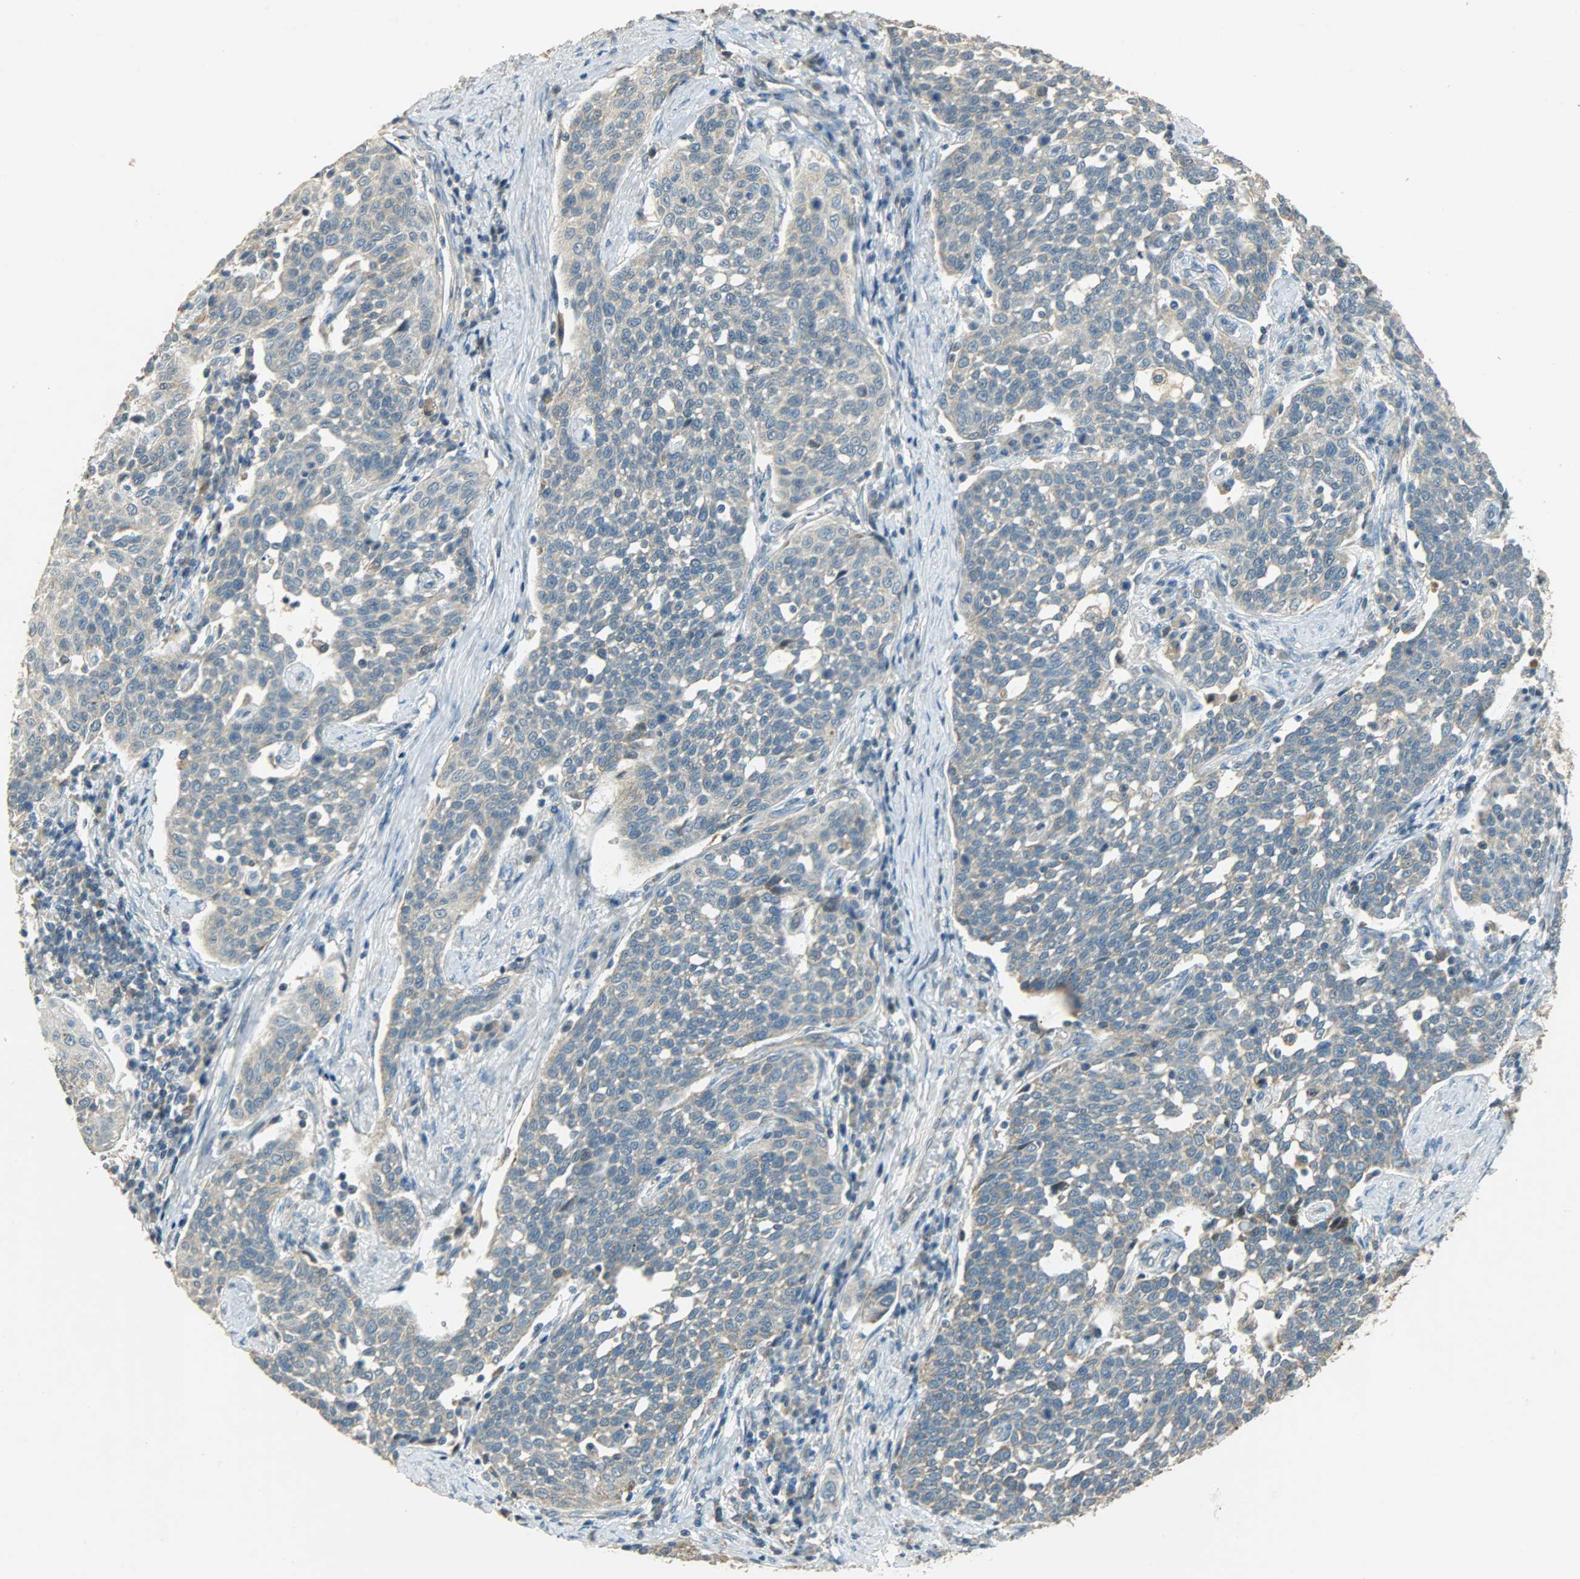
{"staining": {"intensity": "weak", "quantity": ">75%", "location": "cytoplasmic/membranous"}, "tissue": "cervical cancer", "cell_type": "Tumor cells", "image_type": "cancer", "snomed": [{"axis": "morphology", "description": "Squamous cell carcinoma, NOS"}, {"axis": "topography", "description": "Cervix"}], "caption": "Protein expression analysis of squamous cell carcinoma (cervical) exhibits weak cytoplasmic/membranous positivity in about >75% of tumor cells.", "gene": "HDHD5", "patient": {"sex": "female", "age": 34}}